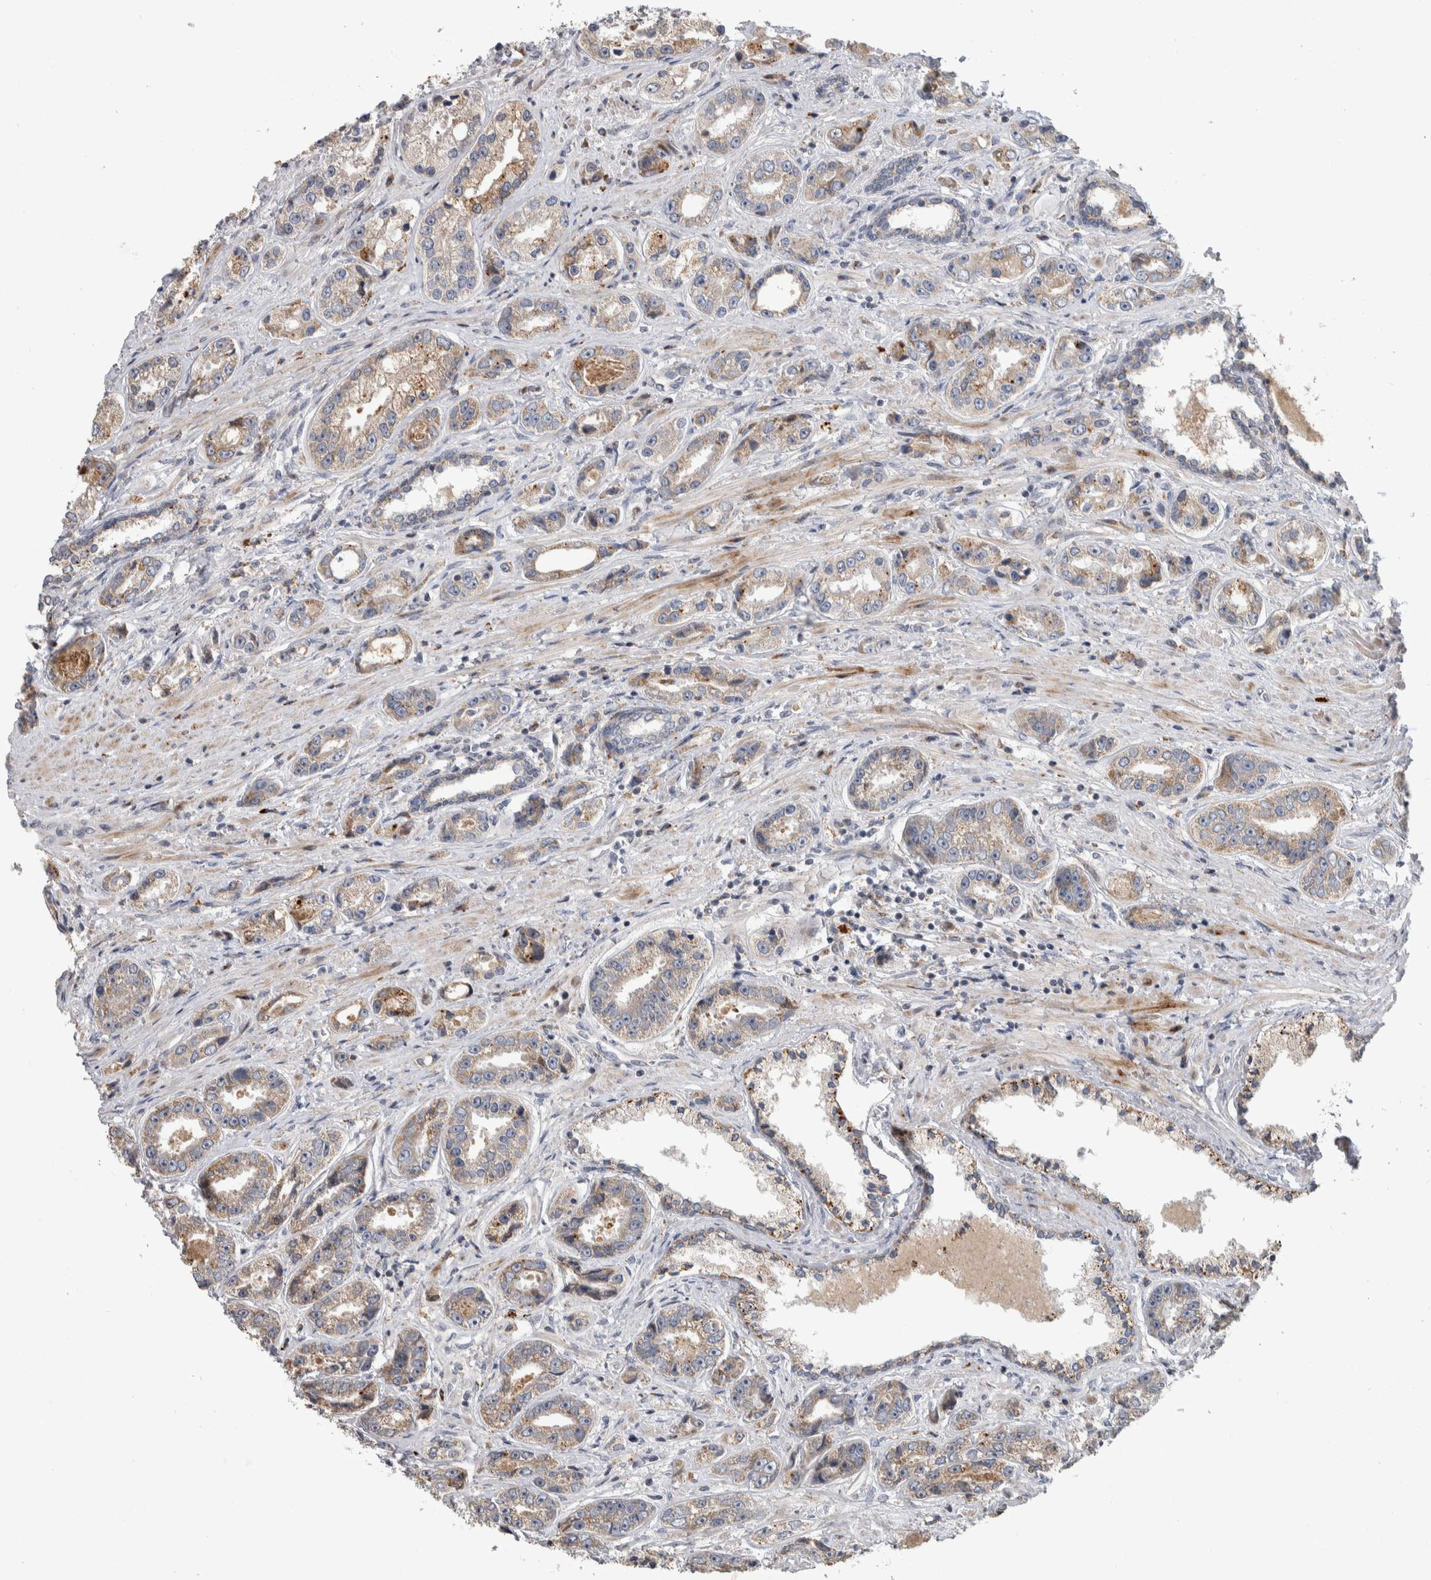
{"staining": {"intensity": "weak", "quantity": "25%-75%", "location": "cytoplasmic/membranous"}, "tissue": "prostate cancer", "cell_type": "Tumor cells", "image_type": "cancer", "snomed": [{"axis": "morphology", "description": "Adenocarcinoma, High grade"}, {"axis": "topography", "description": "Prostate"}], "caption": "Immunohistochemical staining of human prostate adenocarcinoma (high-grade) reveals weak cytoplasmic/membranous protein positivity in approximately 25%-75% of tumor cells.", "gene": "FAM83G", "patient": {"sex": "male", "age": 61}}